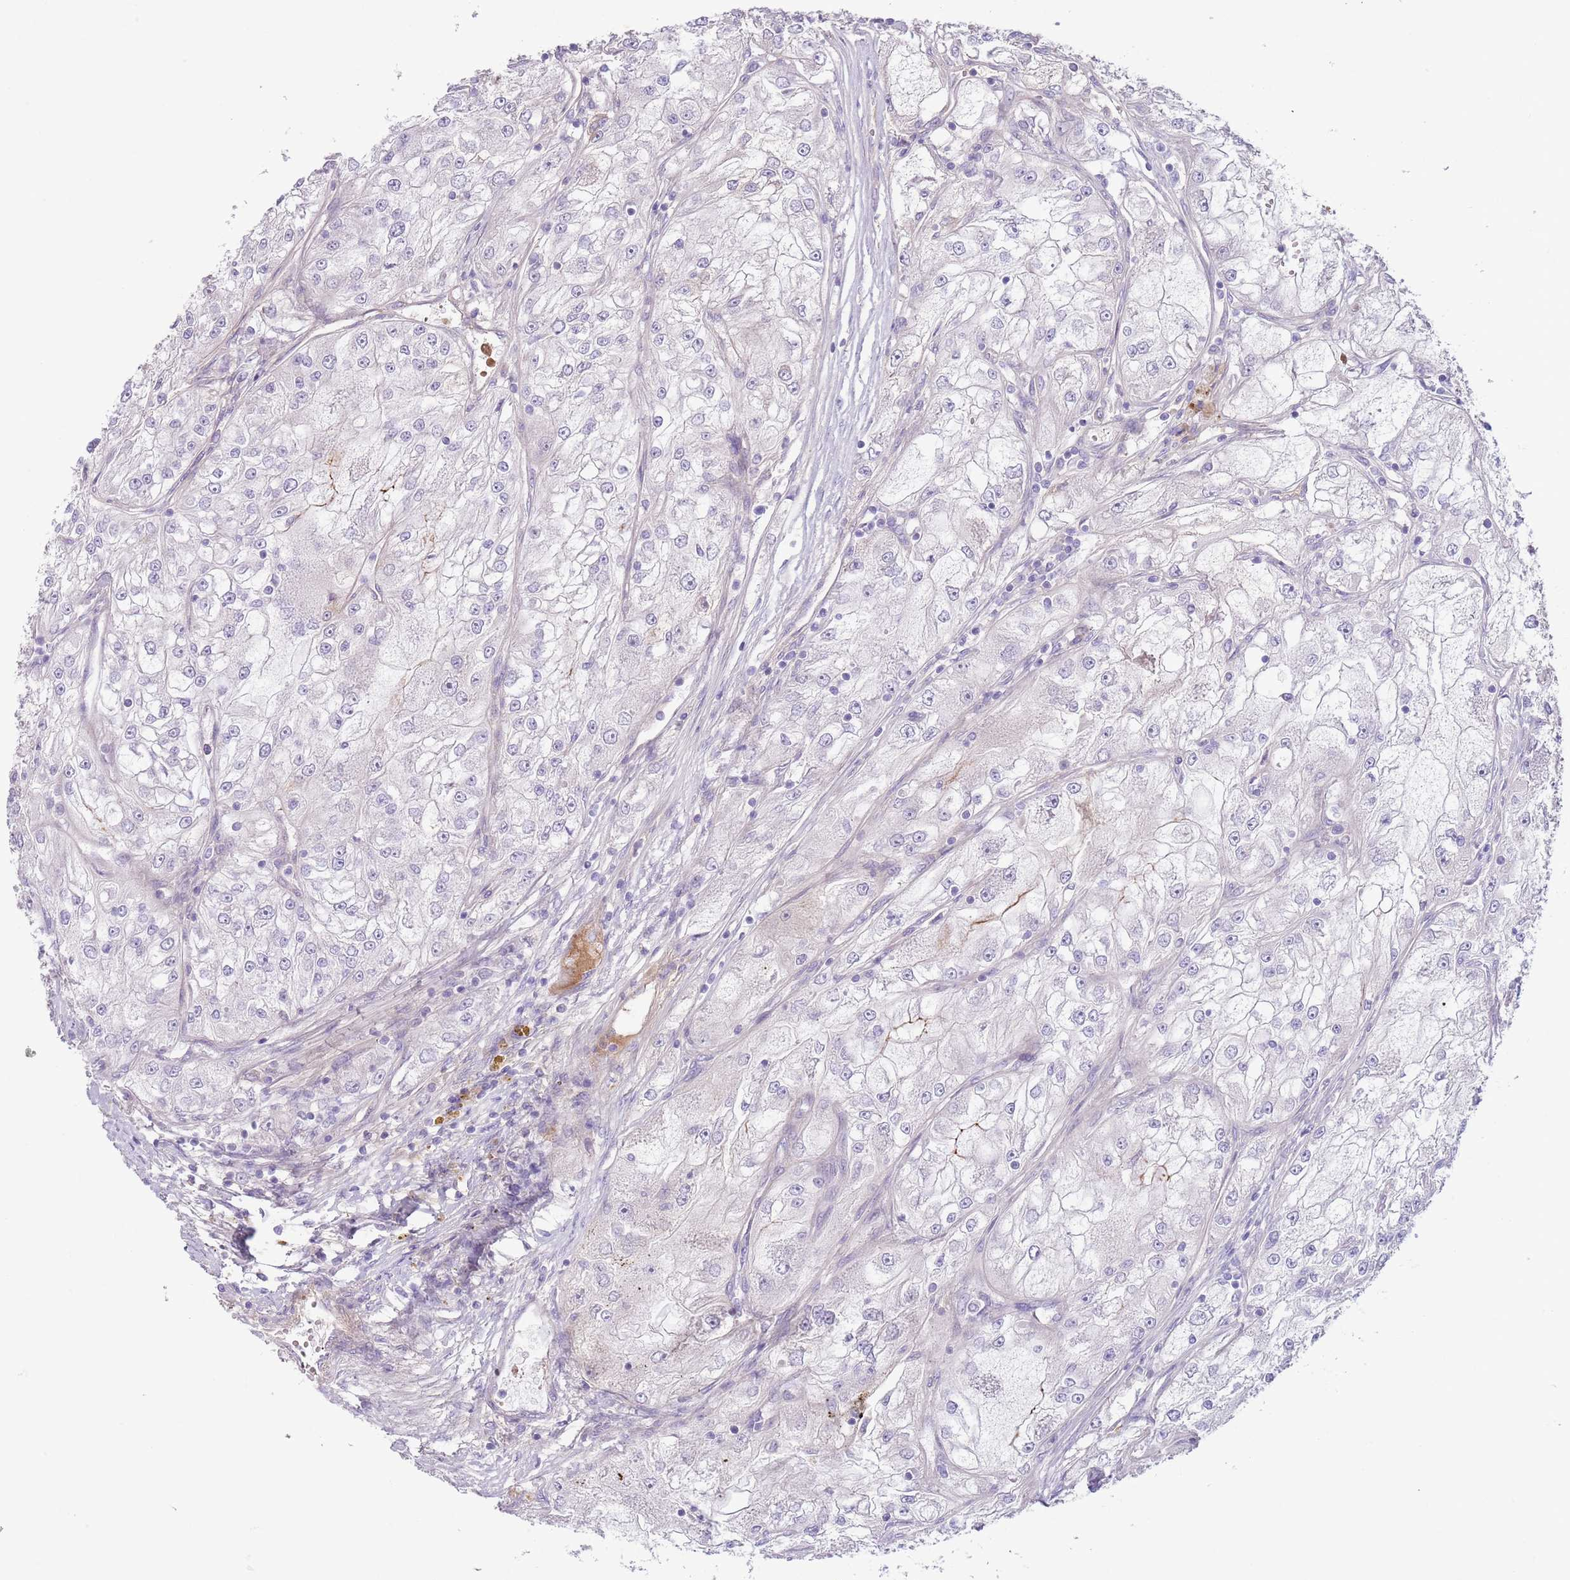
{"staining": {"intensity": "negative", "quantity": "none", "location": "none"}, "tissue": "renal cancer", "cell_type": "Tumor cells", "image_type": "cancer", "snomed": [{"axis": "morphology", "description": "Adenocarcinoma, NOS"}, {"axis": "topography", "description": "Kidney"}], "caption": "Tumor cells show no significant protein positivity in renal cancer (adenocarcinoma).", "gene": "CFH", "patient": {"sex": "female", "age": 72}}